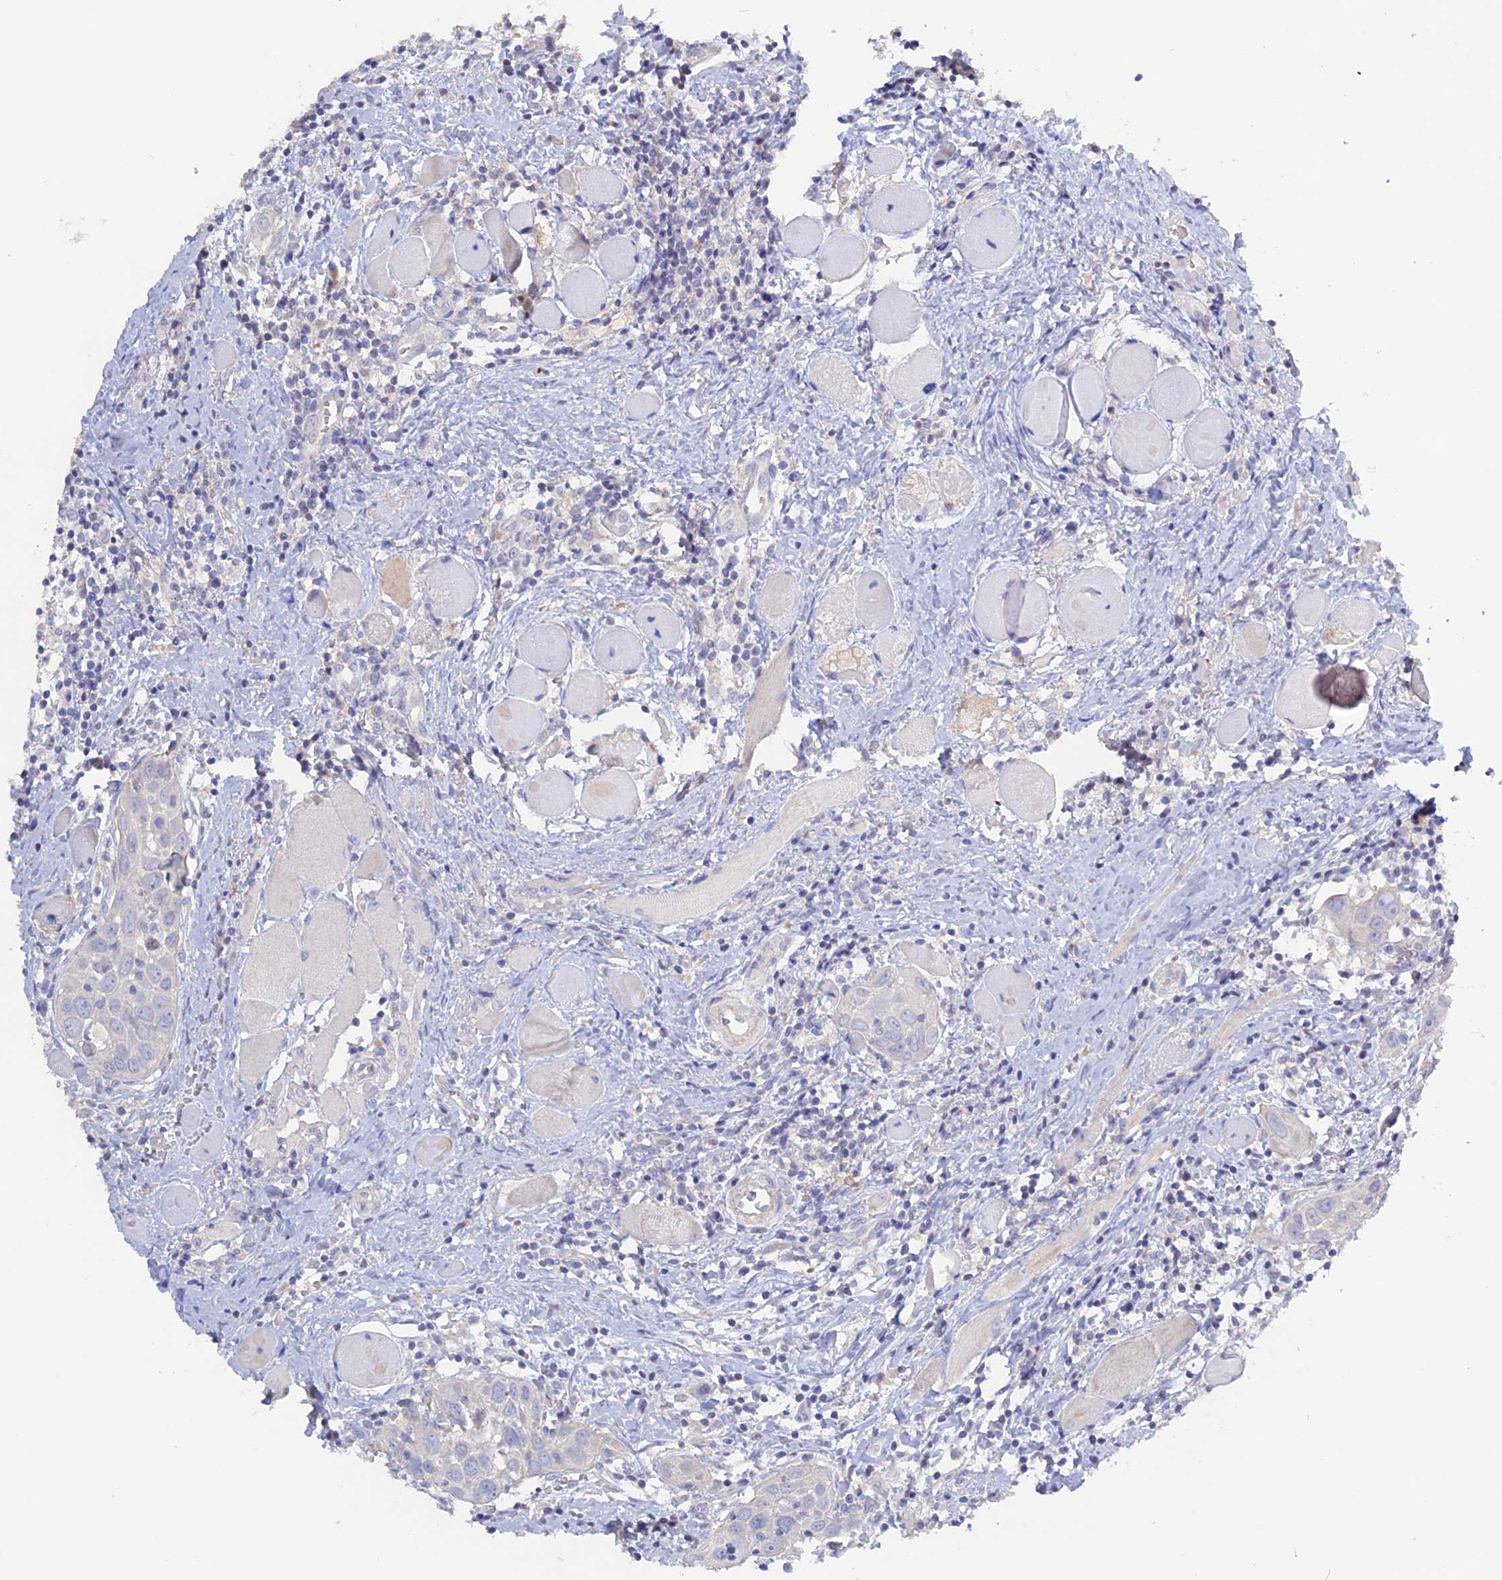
{"staining": {"intensity": "negative", "quantity": "none", "location": "none"}, "tissue": "head and neck cancer", "cell_type": "Tumor cells", "image_type": "cancer", "snomed": [{"axis": "morphology", "description": "Squamous cell carcinoma, NOS"}, {"axis": "topography", "description": "Oral tissue"}, {"axis": "topography", "description": "Head-Neck"}], "caption": "Immunohistochemical staining of head and neck squamous cell carcinoma shows no significant staining in tumor cells.", "gene": "ADGRA1", "patient": {"sex": "female", "age": 50}}